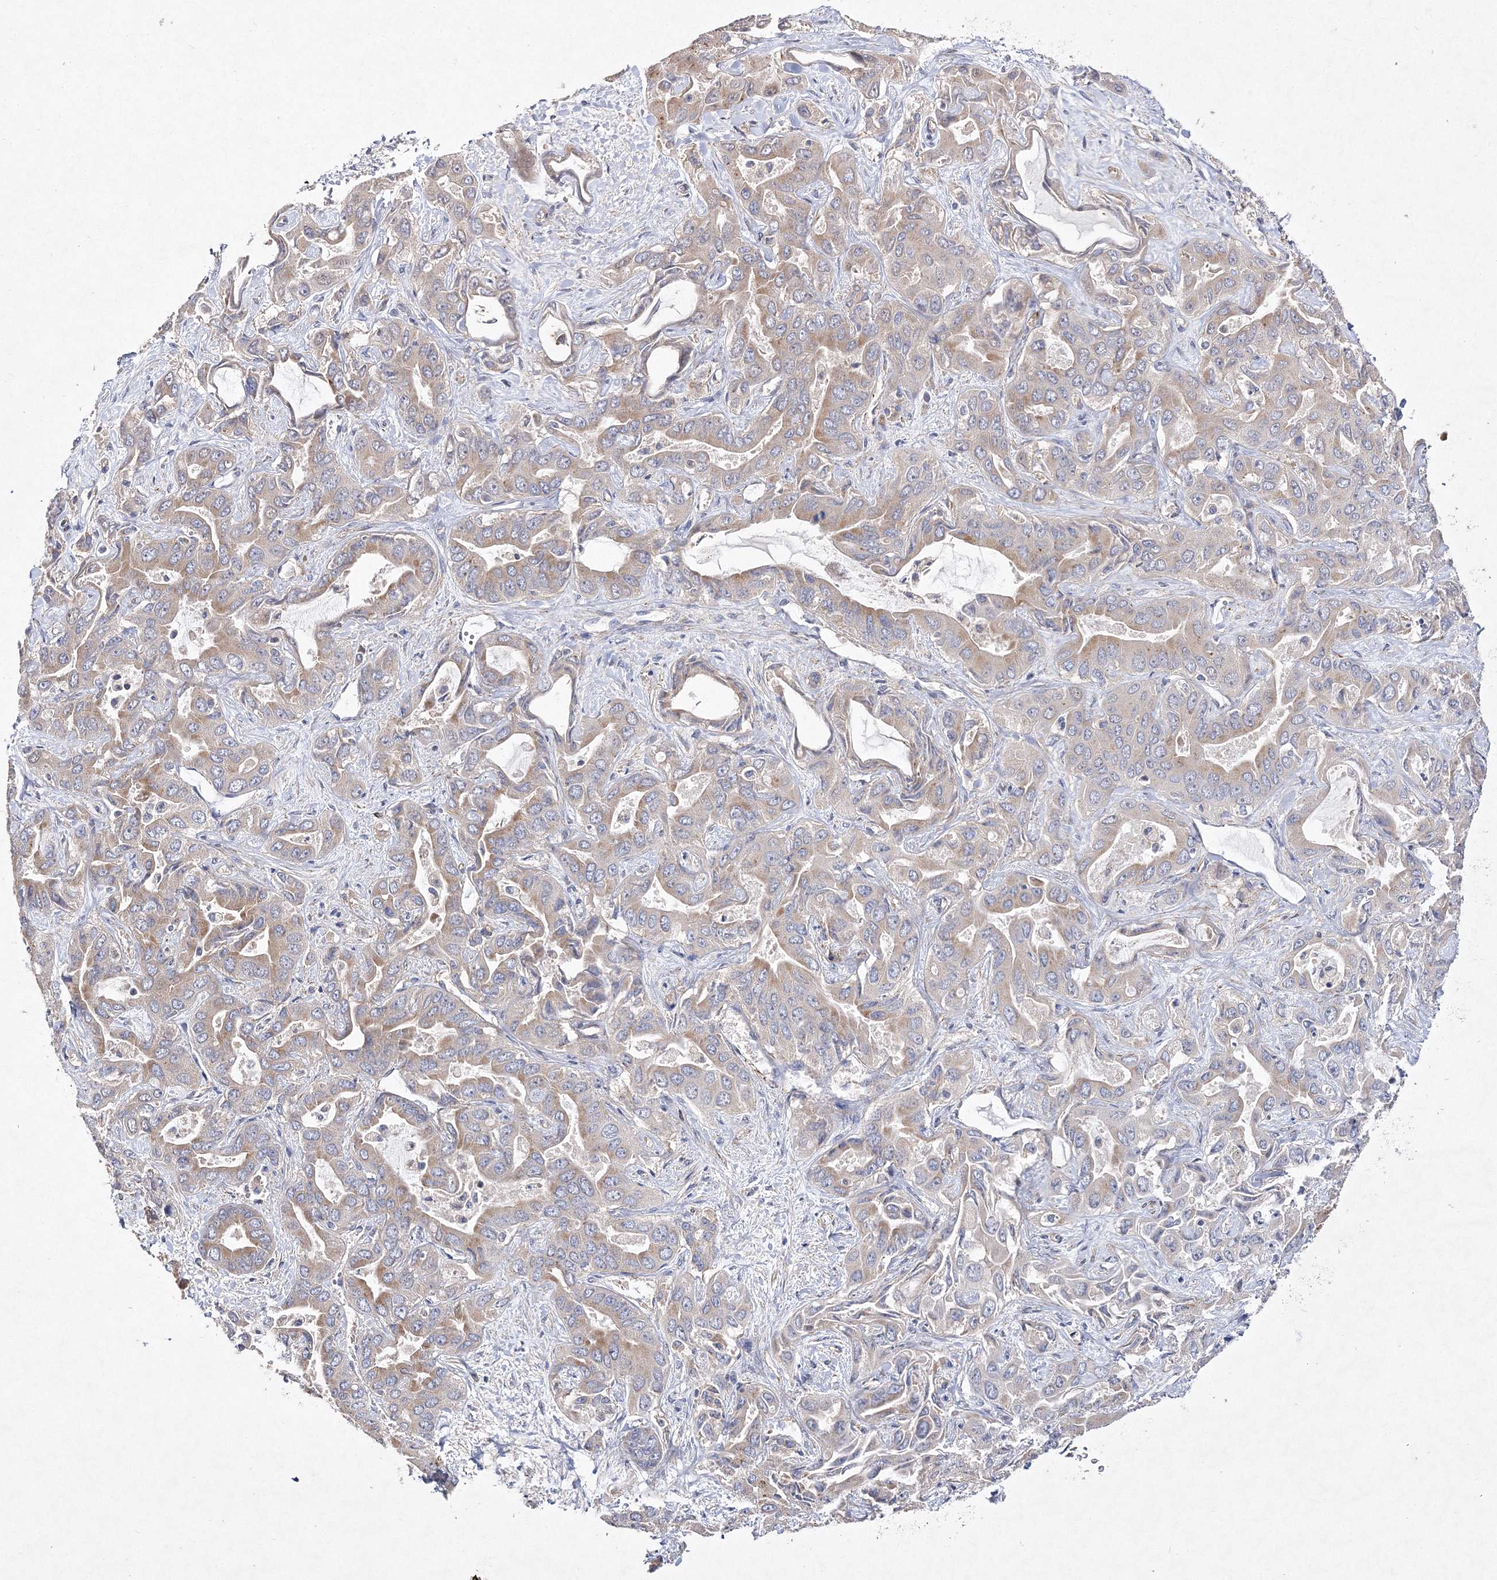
{"staining": {"intensity": "weak", "quantity": "<25%", "location": "cytoplasmic/membranous"}, "tissue": "liver cancer", "cell_type": "Tumor cells", "image_type": "cancer", "snomed": [{"axis": "morphology", "description": "Cholangiocarcinoma"}, {"axis": "topography", "description": "Liver"}], "caption": "Tumor cells are negative for protein expression in human liver cancer (cholangiocarcinoma).", "gene": "DNAJC13", "patient": {"sex": "female", "age": 52}}